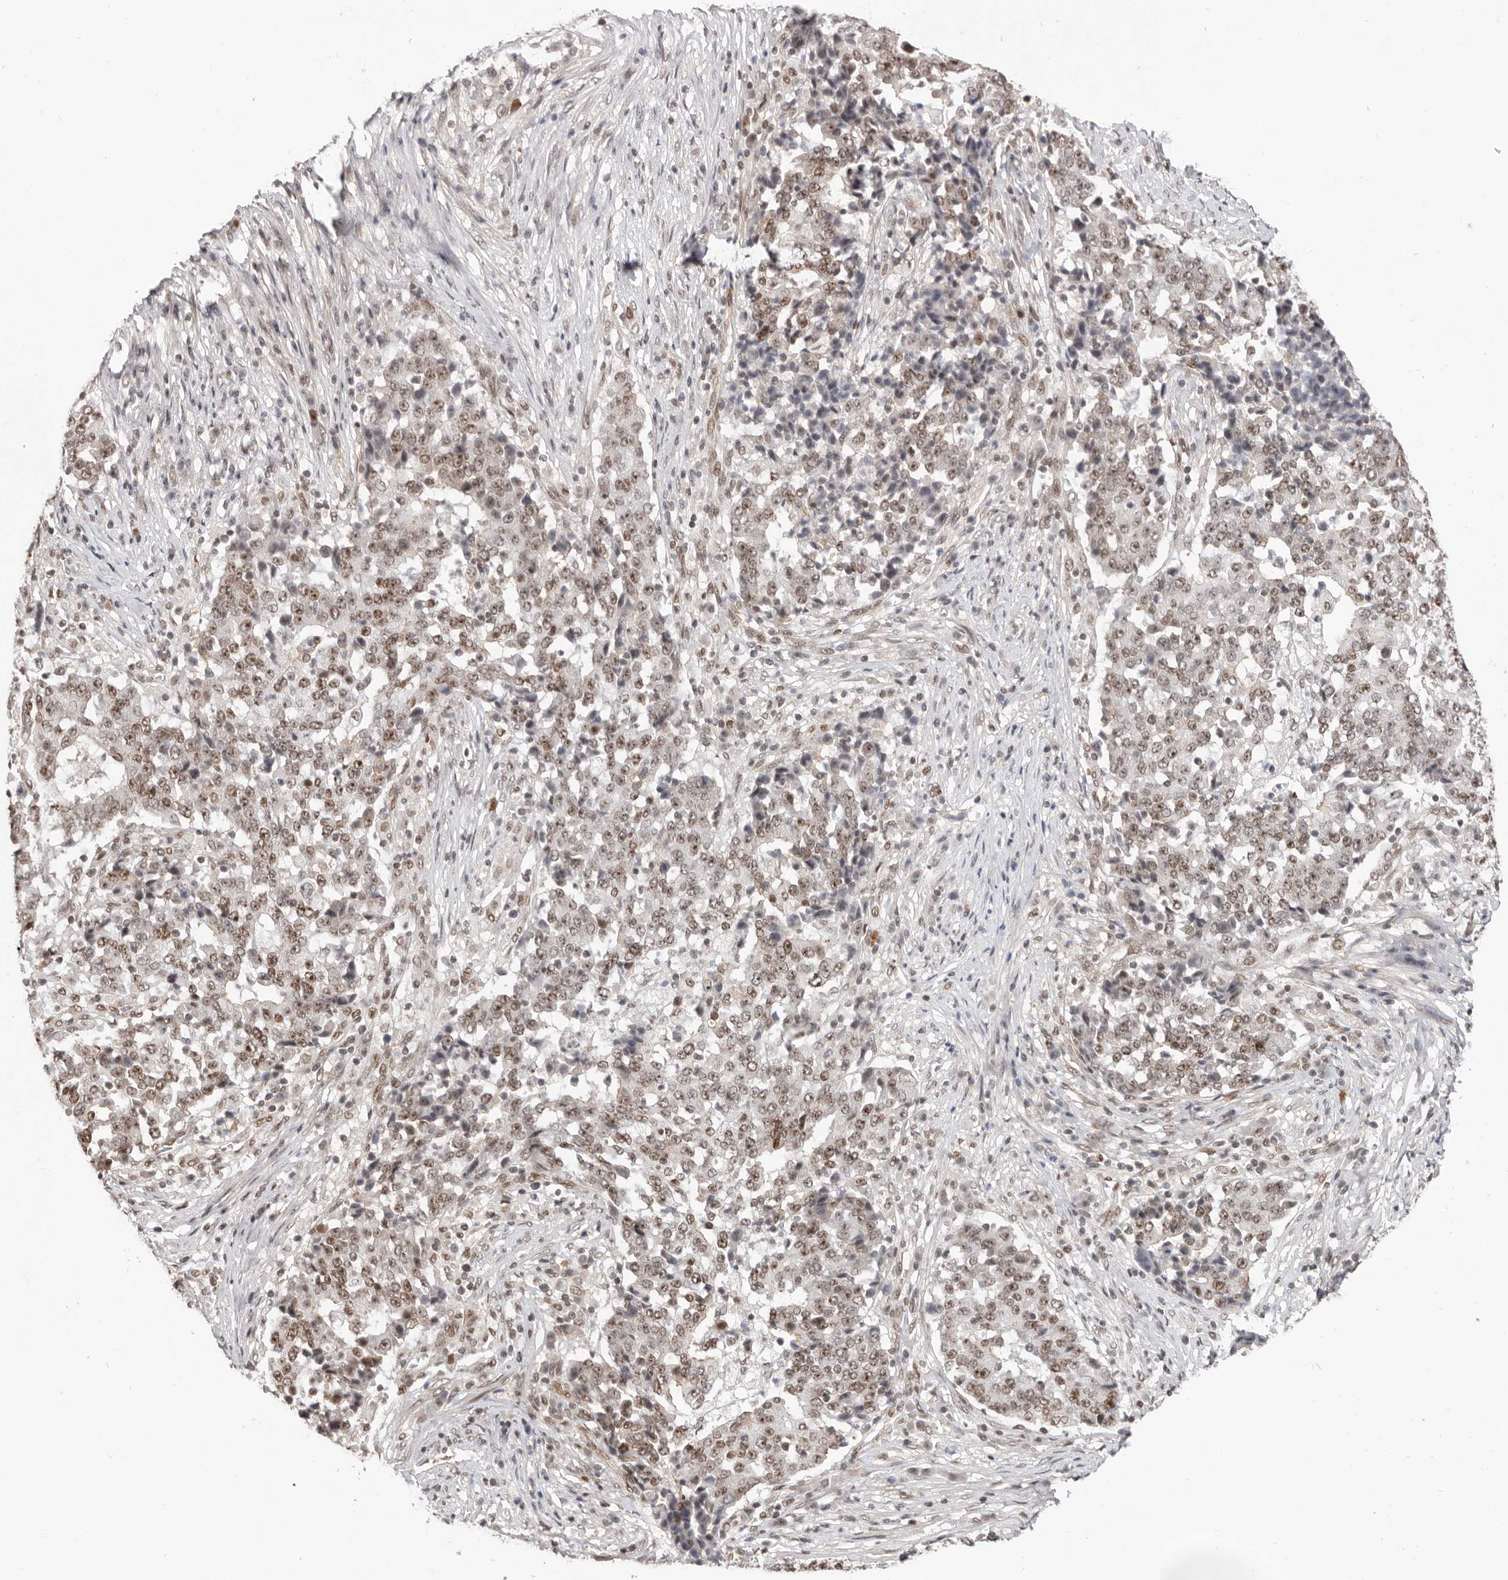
{"staining": {"intensity": "moderate", "quantity": ">75%", "location": "nuclear"}, "tissue": "stomach cancer", "cell_type": "Tumor cells", "image_type": "cancer", "snomed": [{"axis": "morphology", "description": "Adenocarcinoma, NOS"}, {"axis": "topography", "description": "Stomach"}], "caption": "Stomach cancer stained for a protein (brown) demonstrates moderate nuclear positive expression in about >75% of tumor cells.", "gene": "CHTOP", "patient": {"sex": "male", "age": 59}}